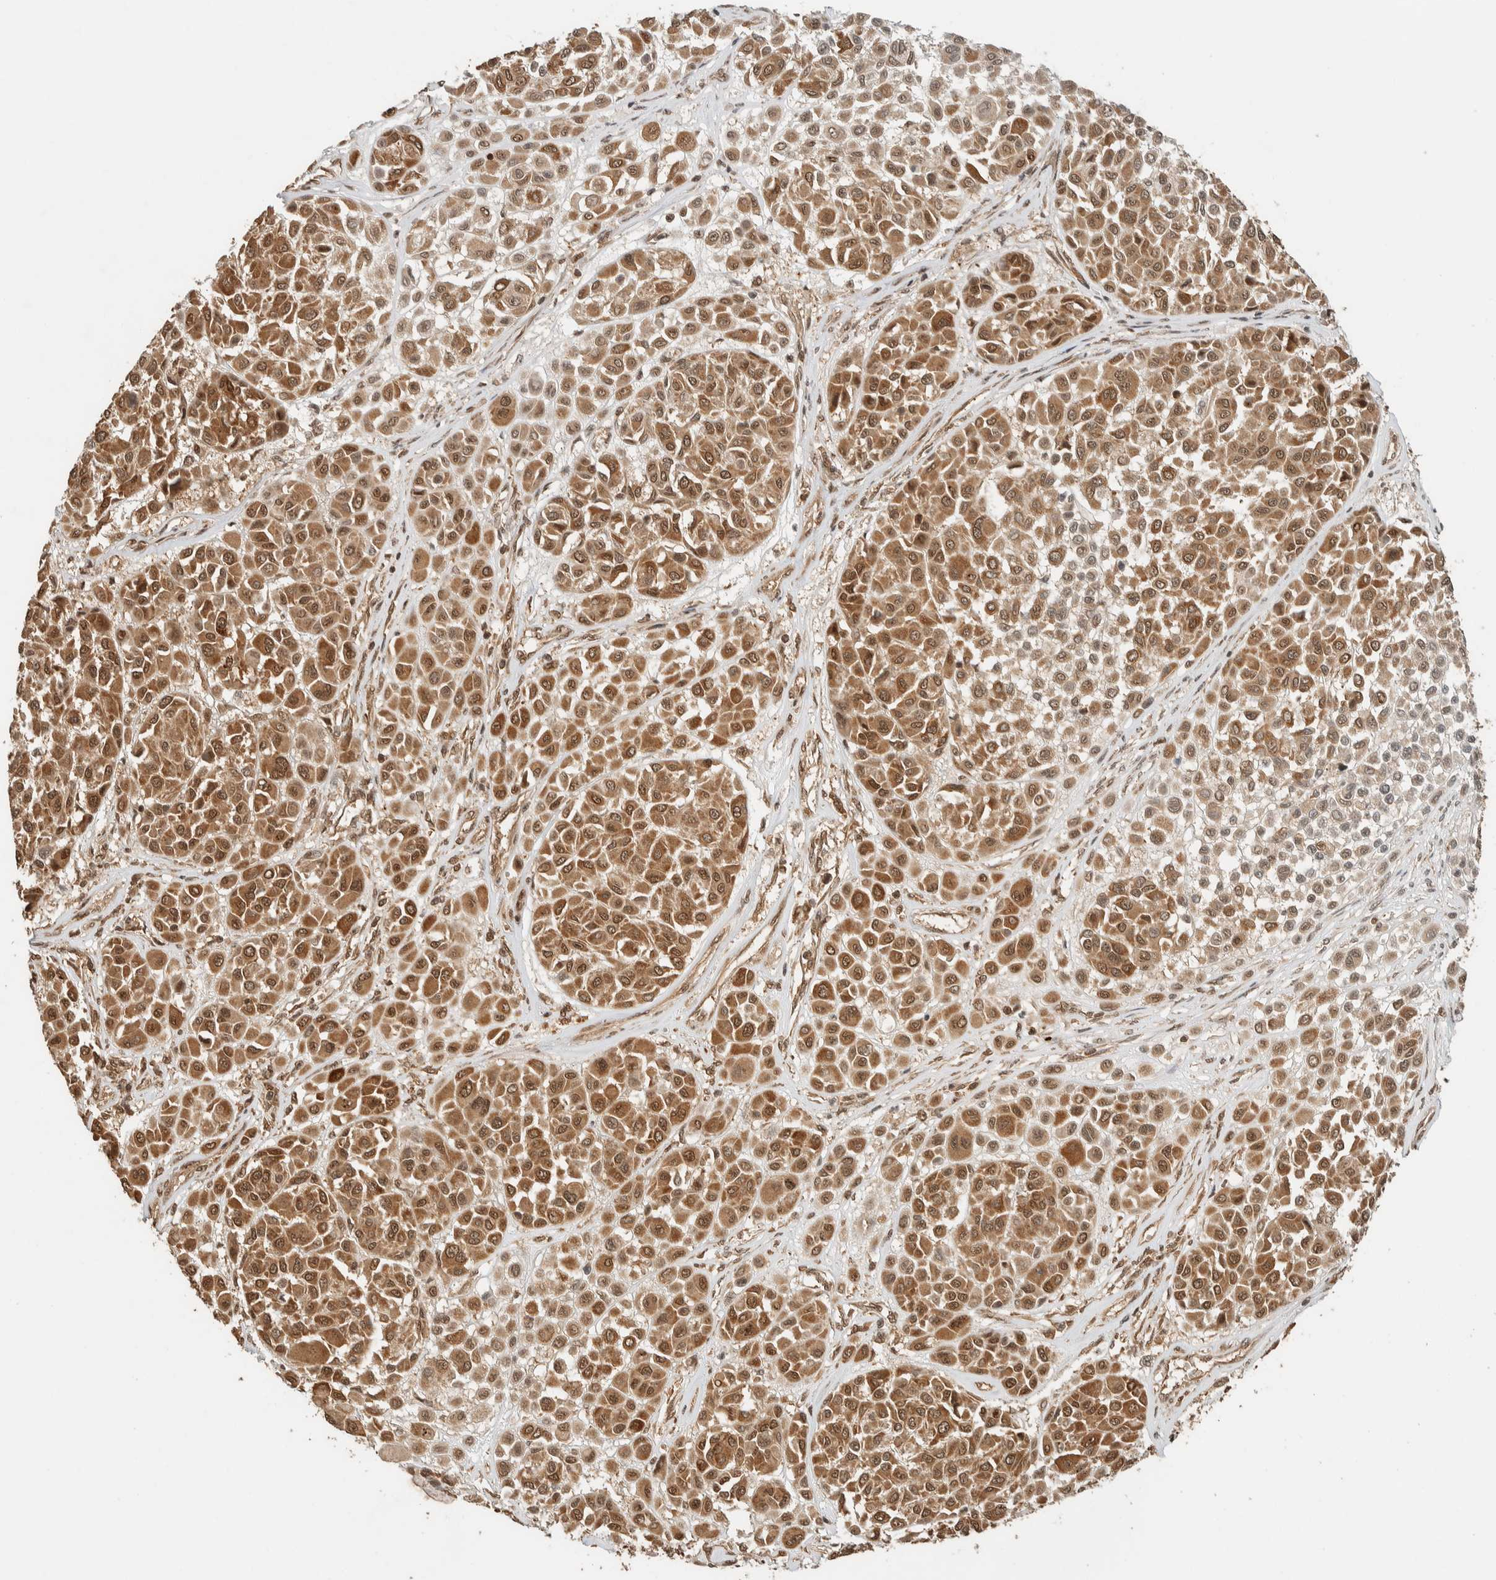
{"staining": {"intensity": "moderate", "quantity": ">75%", "location": "cytoplasmic/membranous,nuclear"}, "tissue": "melanoma", "cell_type": "Tumor cells", "image_type": "cancer", "snomed": [{"axis": "morphology", "description": "Malignant melanoma, Metastatic site"}, {"axis": "topography", "description": "Soft tissue"}], "caption": "Immunohistochemistry (IHC) micrograph of neoplastic tissue: melanoma stained using immunohistochemistry (IHC) displays medium levels of moderate protein expression localized specifically in the cytoplasmic/membranous and nuclear of tumor cells, appearing as a cytoplasmic/membranous and nuclear brown color.", "gene": "ZBTB2", "patient": {"sex": "male", "age": 41}}